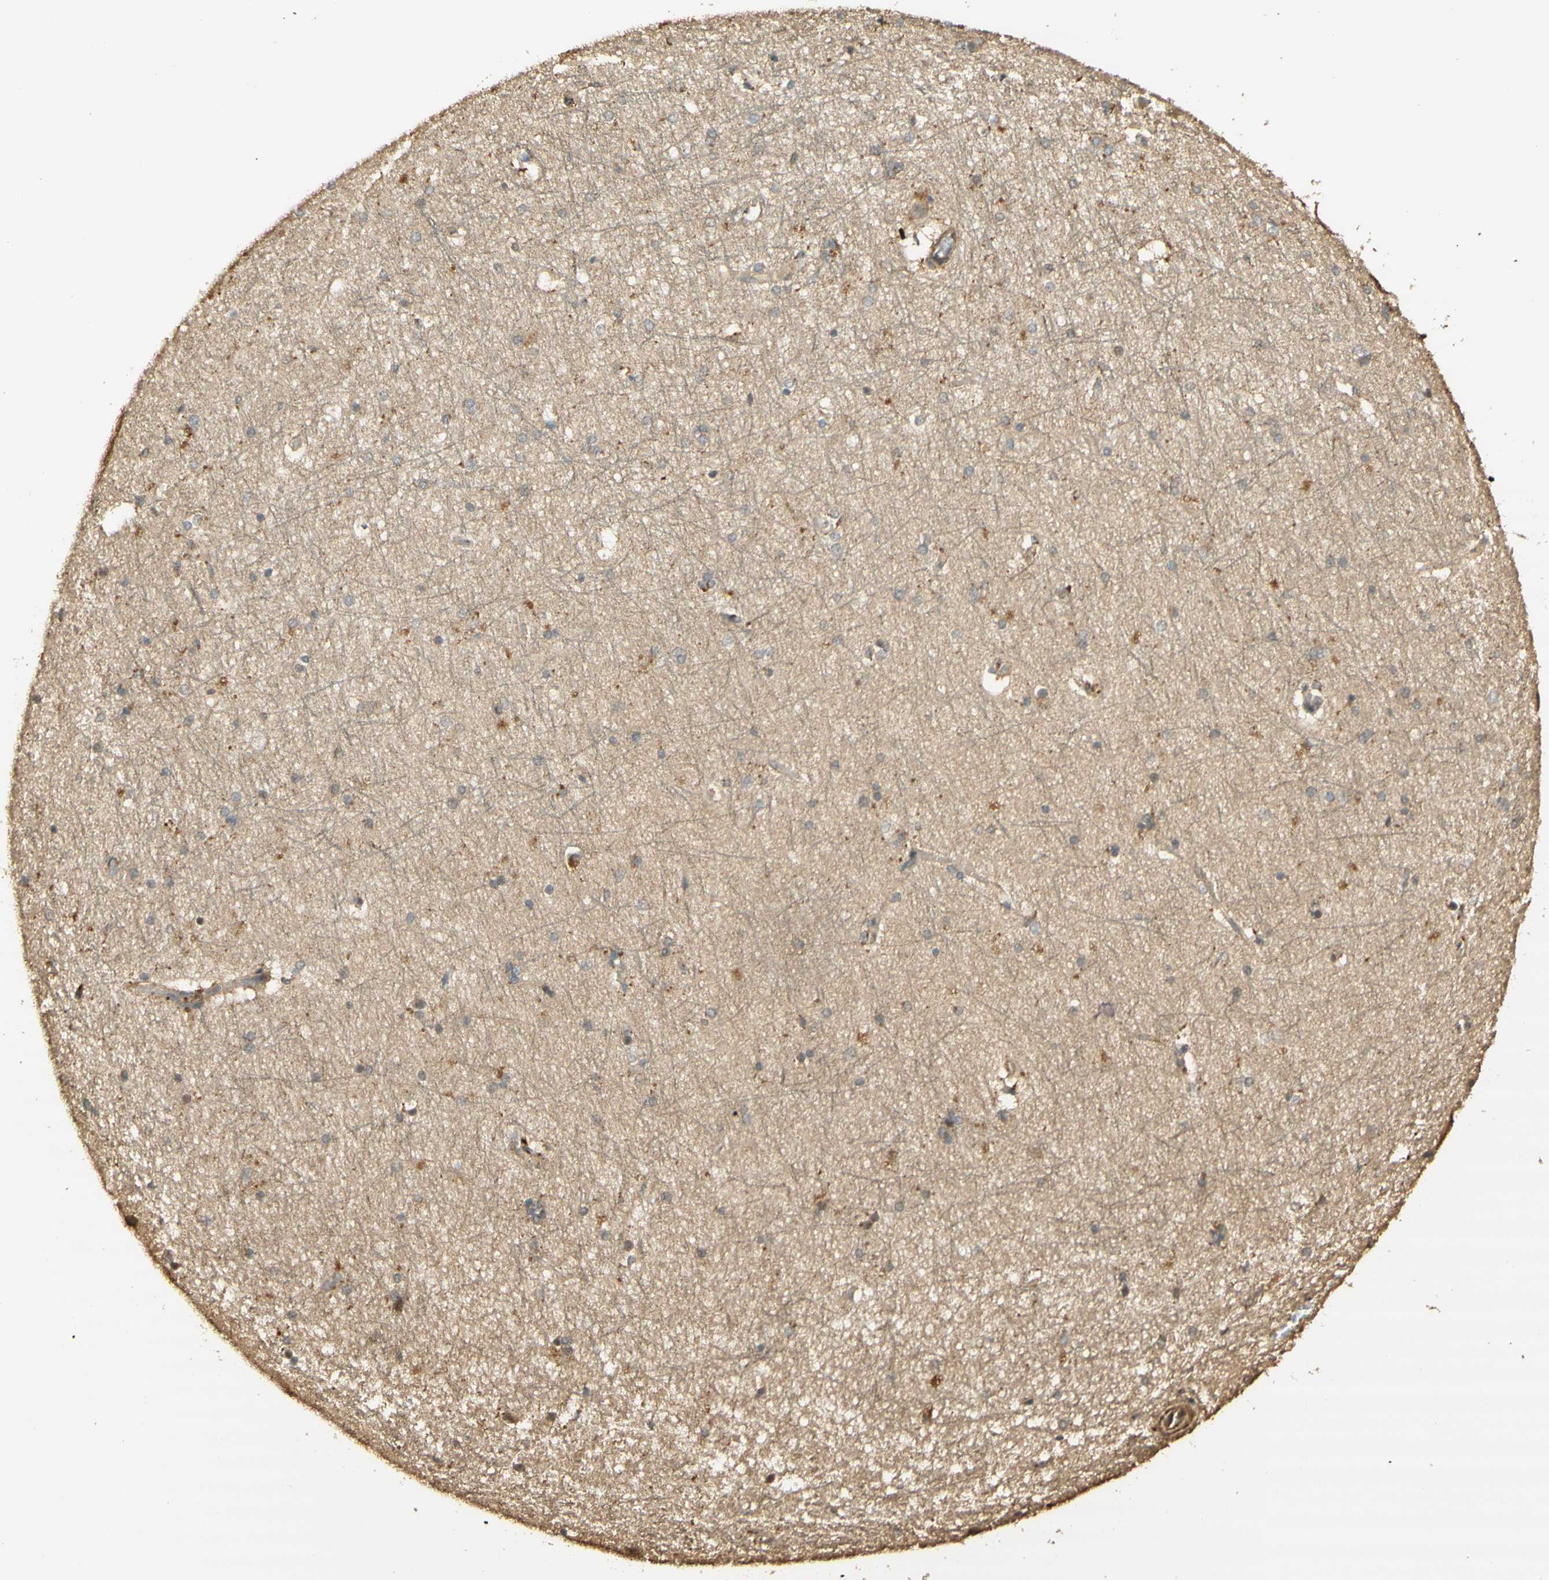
{"staining": {"intensity": "weak", "quantity": "<25%", "location": "cytoplasmic/membranous"}, "tissue": "hippocampus", "cell_type": "Glial cells", "image_type": "normal", "snomed": [{"axis": "morphology", "description": "Normal tissue, NOS"}, {"axis": "topography", "description": "Hippocampus"}], "caption": "Protein analysis of unremarkable hippocampus shows no significant positivity in glial cells. (DAB immunohistochemistry with hematoxylin counter stain).", "gene": "AGER", "patient": {"sex": "female", "age": 19}}